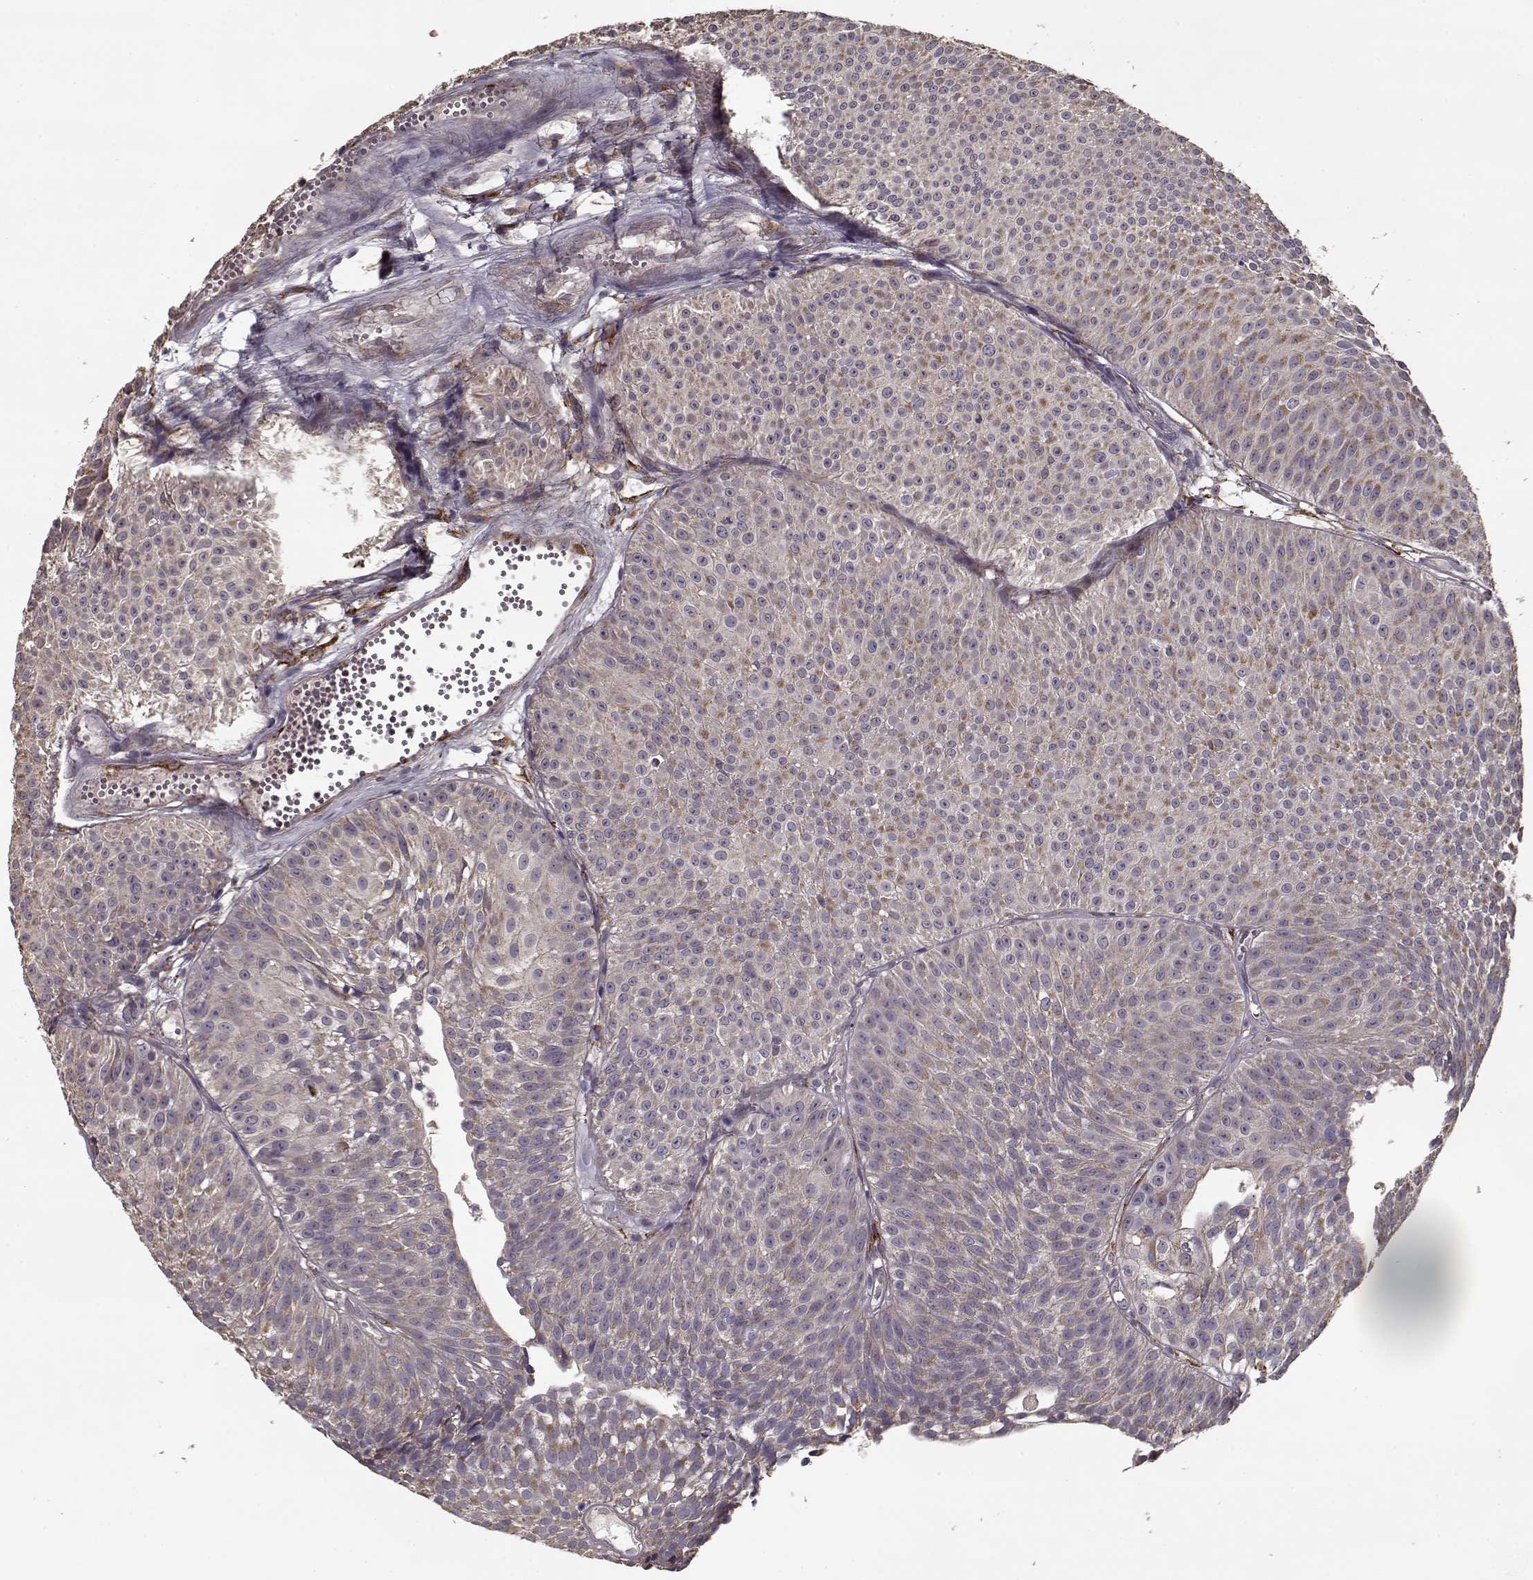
{"staining": {"intensity": "moderate", "quantity": ">75%", "location": "cytoplasmic/membranous"}, "tissue": "urothelial cancer", "cell_type": "Tumor cells", "image_type": "cancer", "snomed": [{"axis": "morphology", "description": "Urothelial carcinoma, Low grade"}, {"axis": "topography", "description": "Urinary bladder"}], "caption": "Immunohistochemical staining of urothelial carcinoma (low-grade) reveals moderate cytoplasmic/membranous protein expression in approximately >75% of tumor cells. The staining is performed using DAB brown chromogen to label protein expression. The nuclei are counter-stained blue using hematoxylin.", "gene": "IMMP1L", "patient": {"sex": "male", "age": 63}}